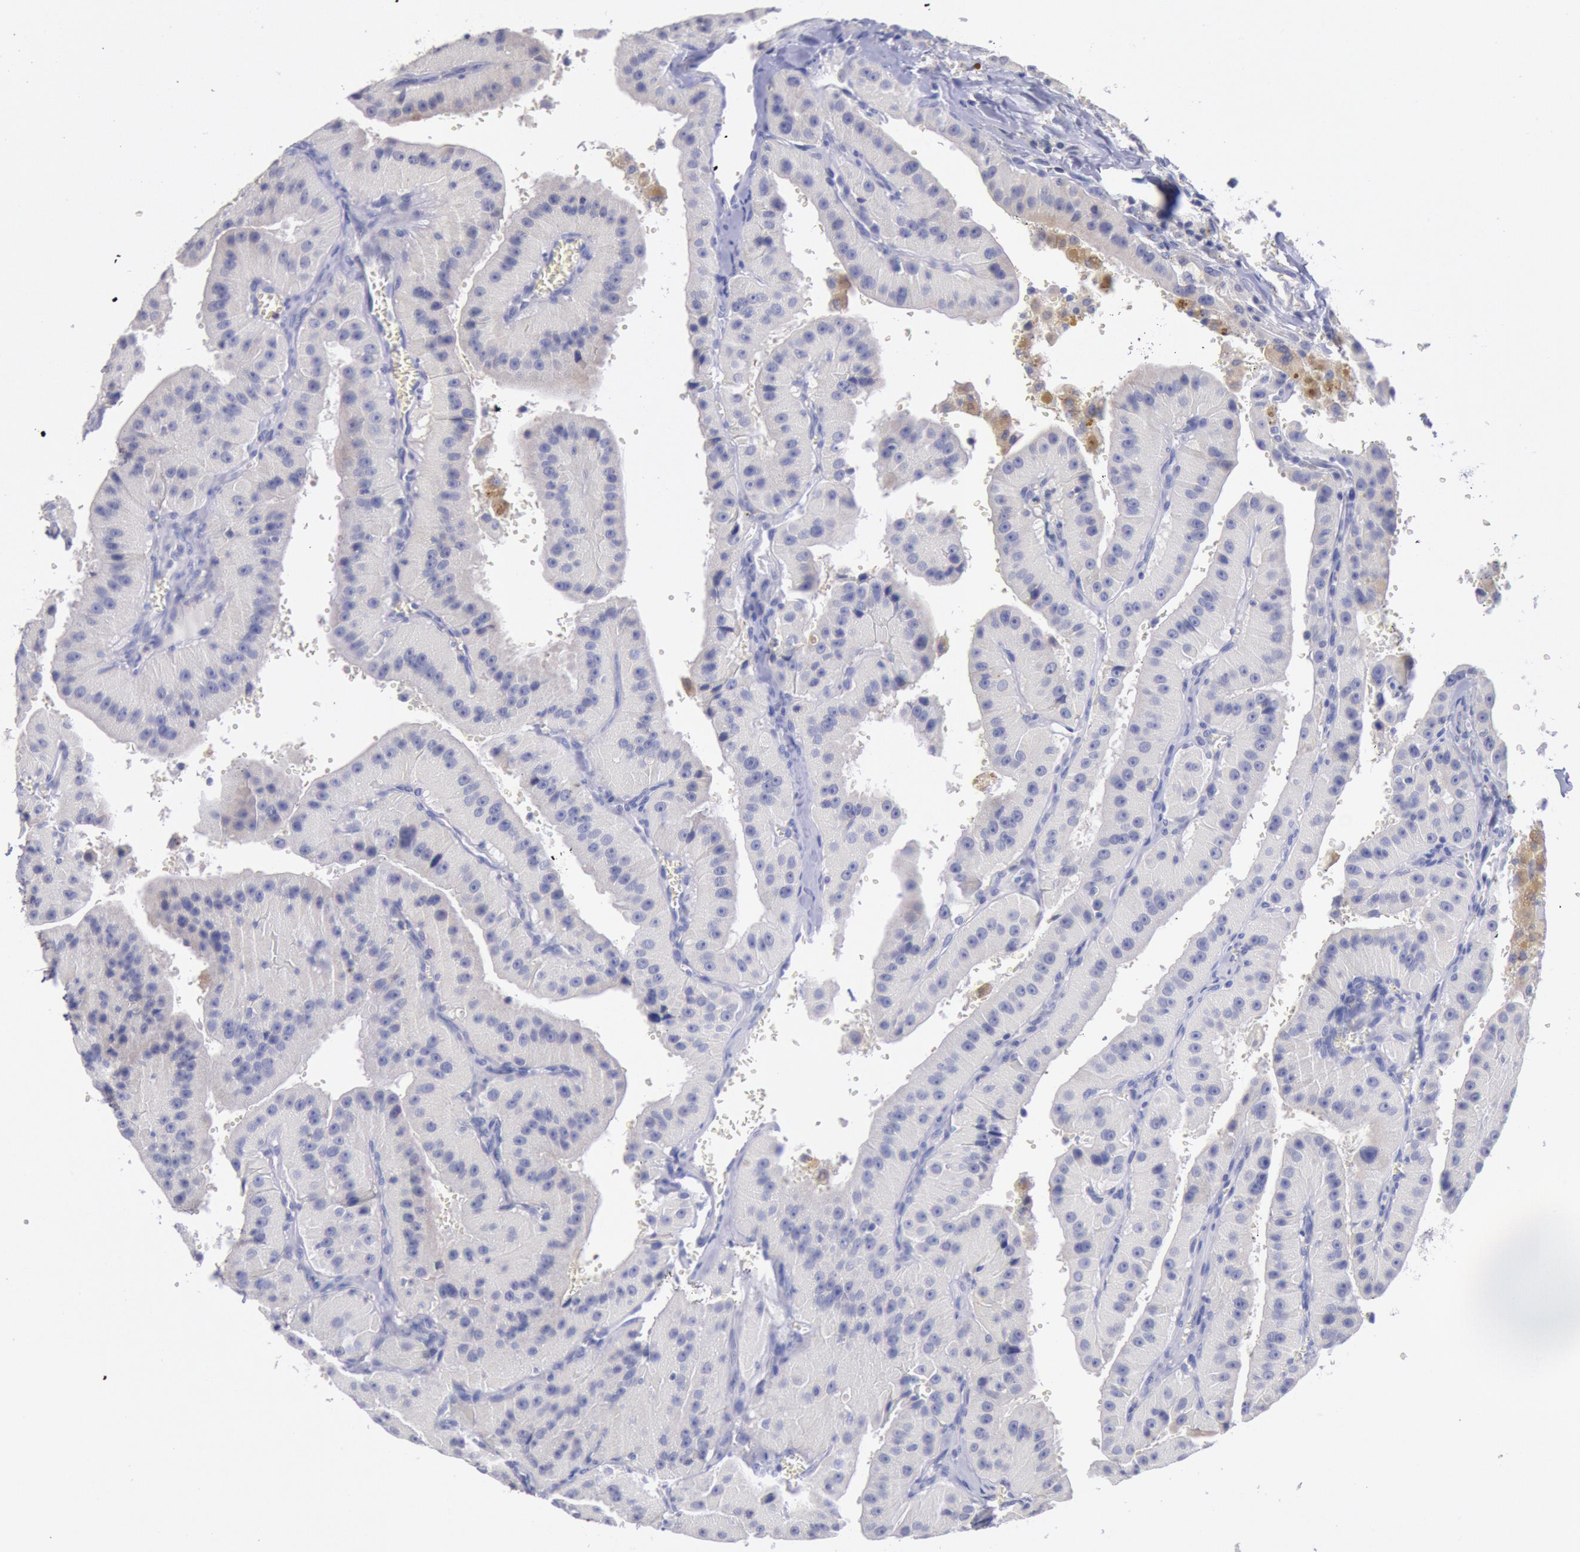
{"staining": {"intensity": "negative", "quantity": "none", "location": "none"}, "tissue": "thyroid cancer", "cell_type": "Tumor cells", "image_type": "cancer", "snomed": [{"axis": "morphology", "description": "Carcinoma, NOS"}, {"axis": "topography", "description": "Thyroid gland"}], "caption": "High power microscopy histopathology image of an IHC image of thyroid carcinoma, revealing no significant staining in tumor cells.", "gene": "GAL3ST1", "patient": {"sex": "male", "age": 76}}